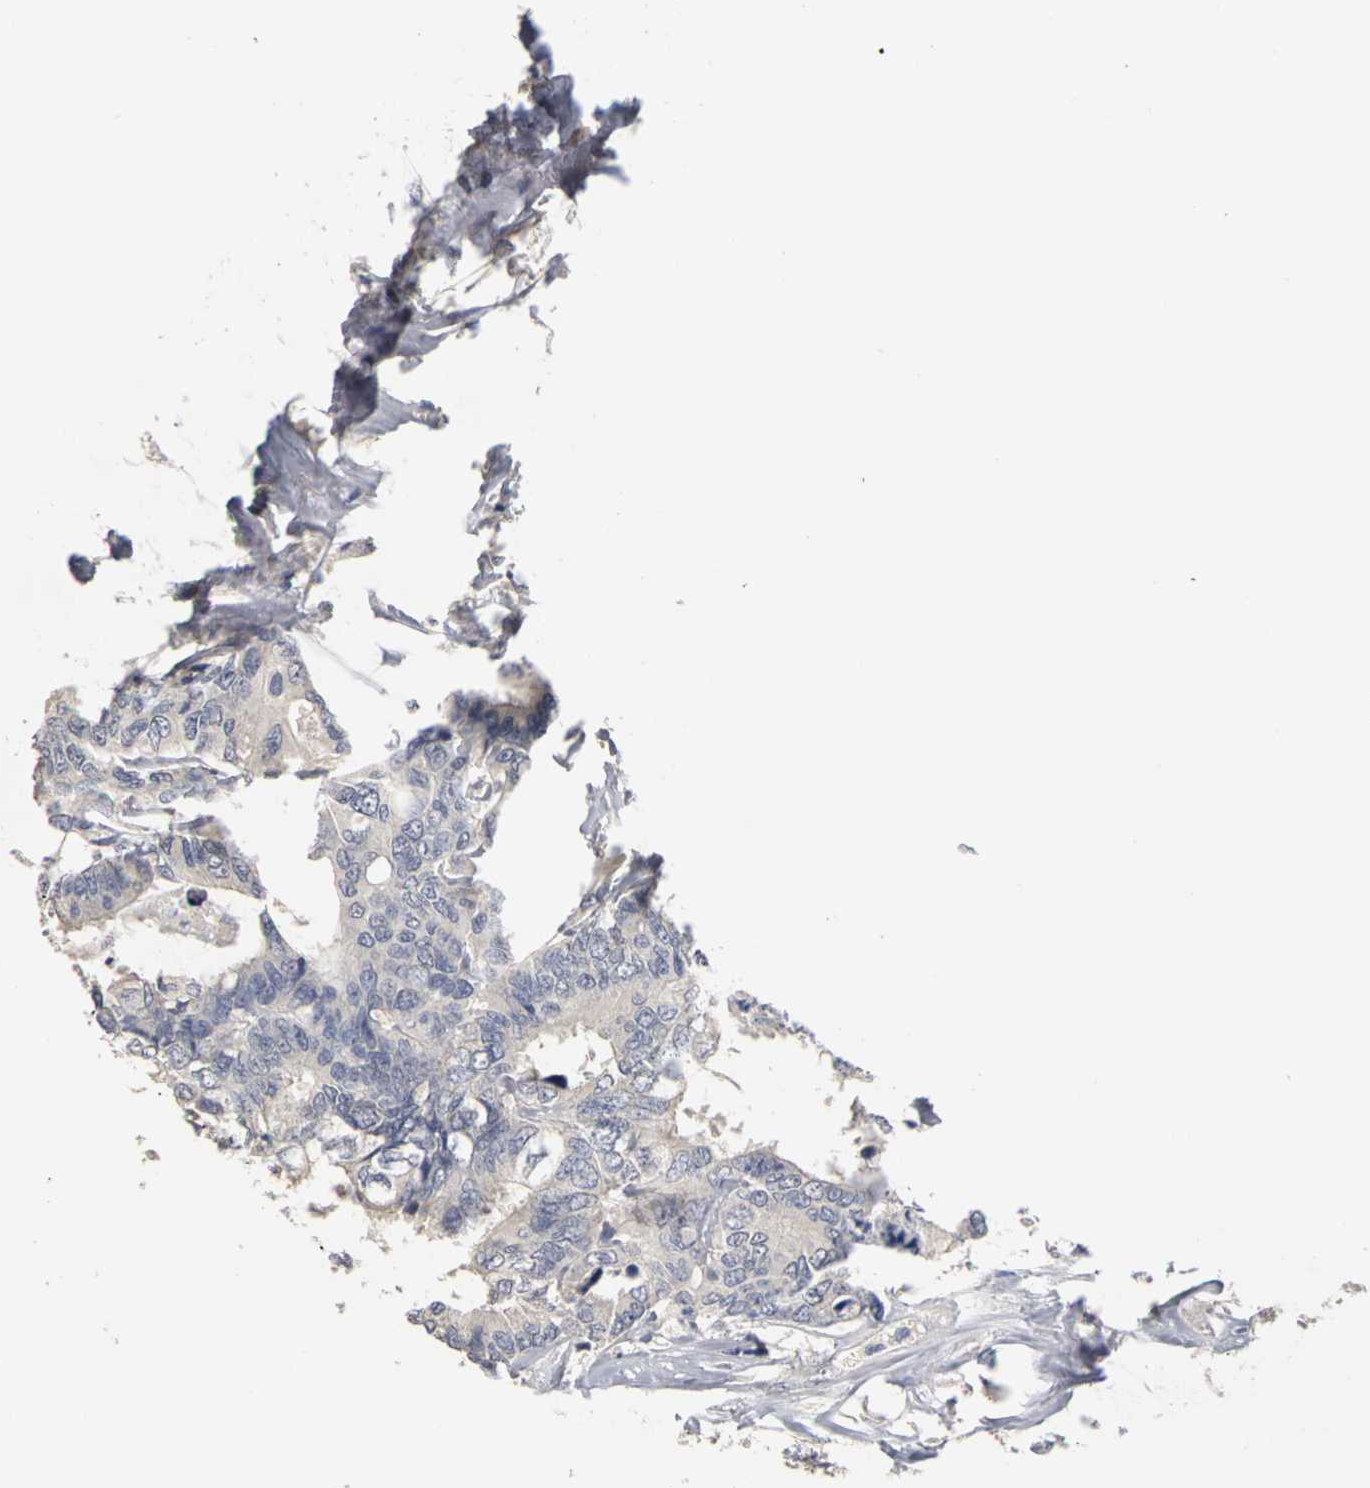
{"staining": {"intensity": "negative", "quantity": "none", "location": "none"}, "tissue": "colorectal cancer", "cell_type": "Tumor cells", "image_type": "cancer", "snomed": [{"axis": "morphology", "description": "Adenocarcinoma, NOS"}, {"axis": "topography", "description": "Rectum"}], "caption": "The IHC micrograph has no significant staining in tumor cells of colorectal cancer (adenocarcinoma) tissue.", "gene": "PGR", "patient": {"sex": "male", "age": 55}}